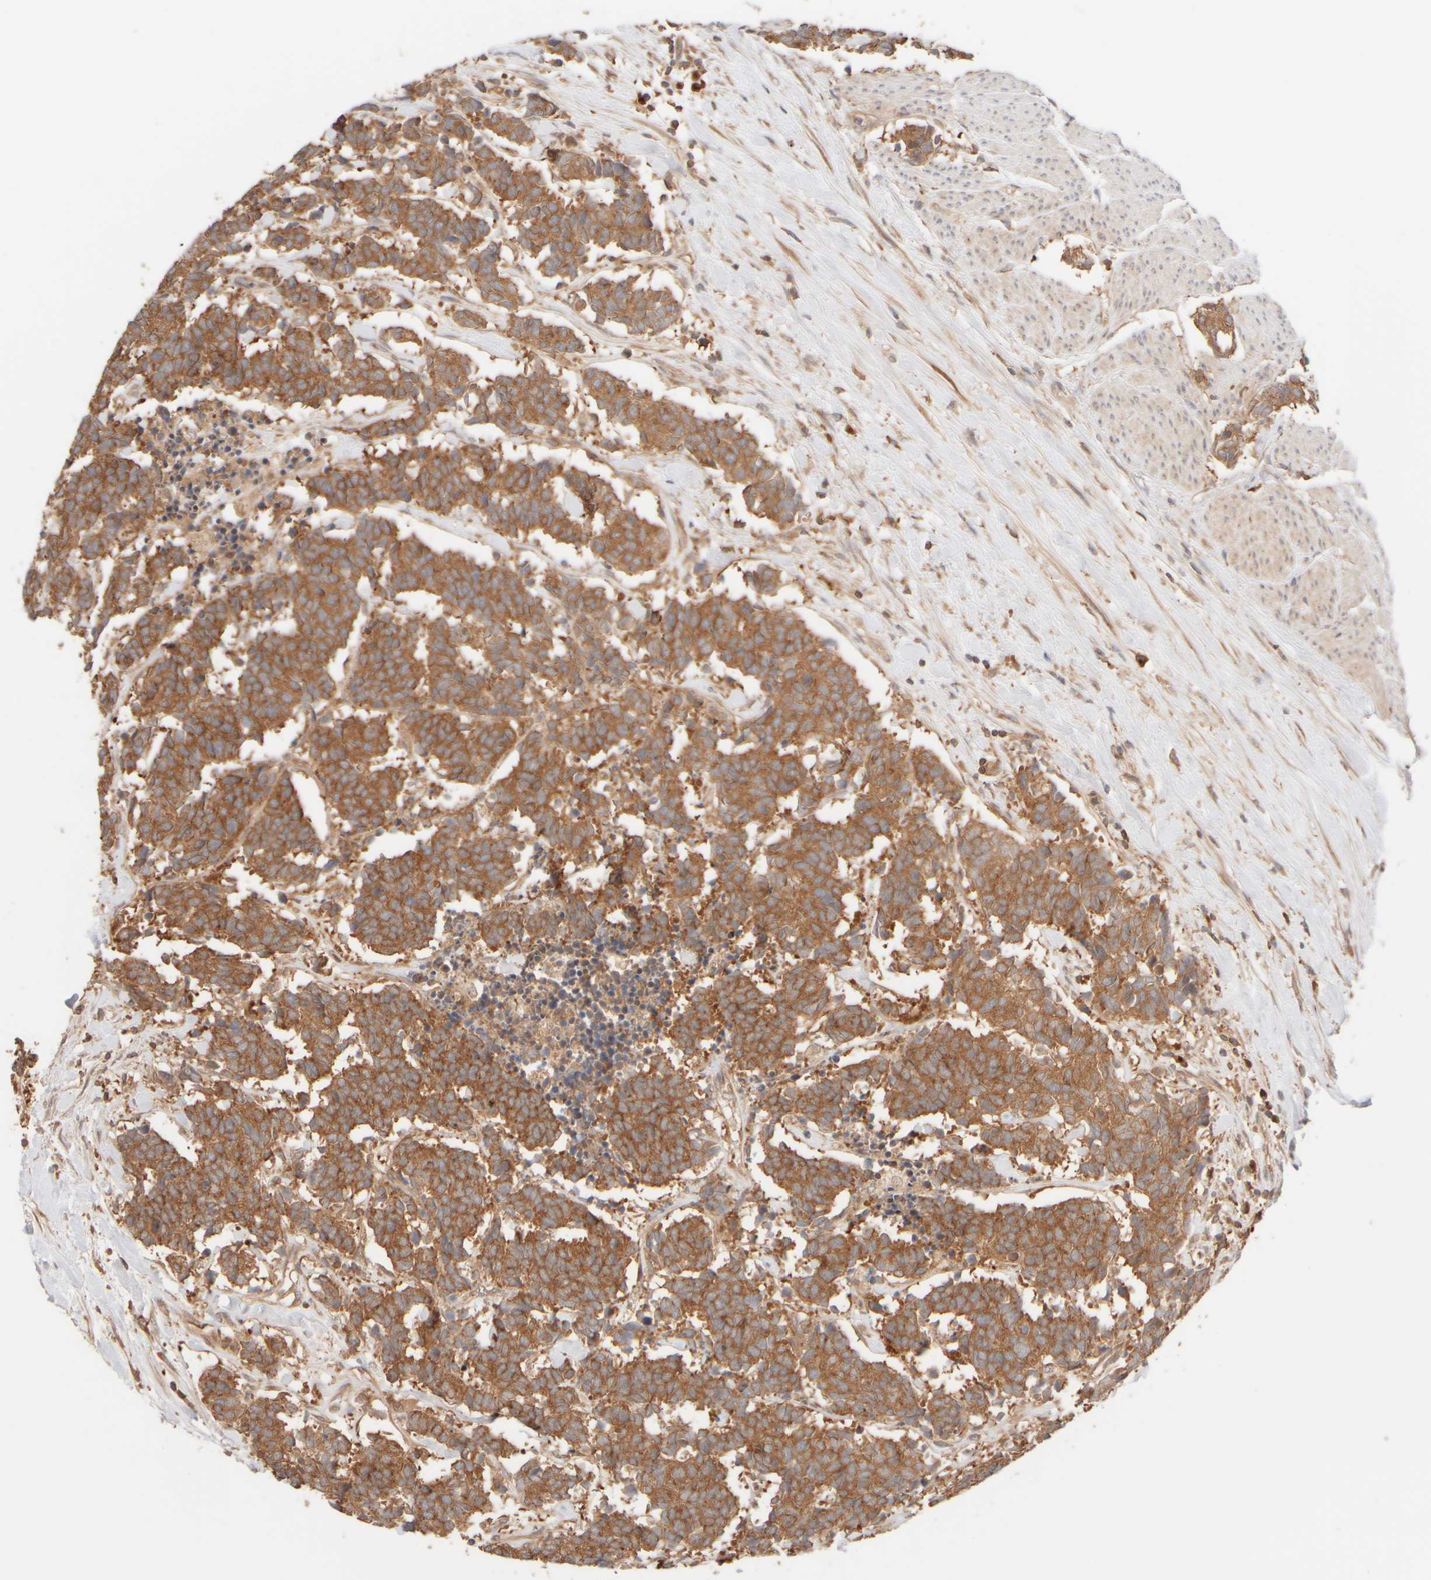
{"staining": {"intensity": "moderate", "quantity": ">75%", "location": "cytoplasmic/membranous"}, "tissue": "carcinoid", "cell_type": "Tumor cells", "image_type": "cancer", "snomed": [{"axis": "morphology", "description": "Carcinoma, NOS"}, {"axis": "morphology", "description": "Carcinoid, malignant, NOS"}, {"axis": "topography", "description": "Urinary bladder"}], "caption": "IHC (DAB (3,3'-diaminobenzidine)) staining of human carcinoid exhibits moderate cytoplasmic/membranous protein expression in about >75% of tumor cells.", "gene": "RABEP1", "patient": {"sex": "male", "age": 57}}